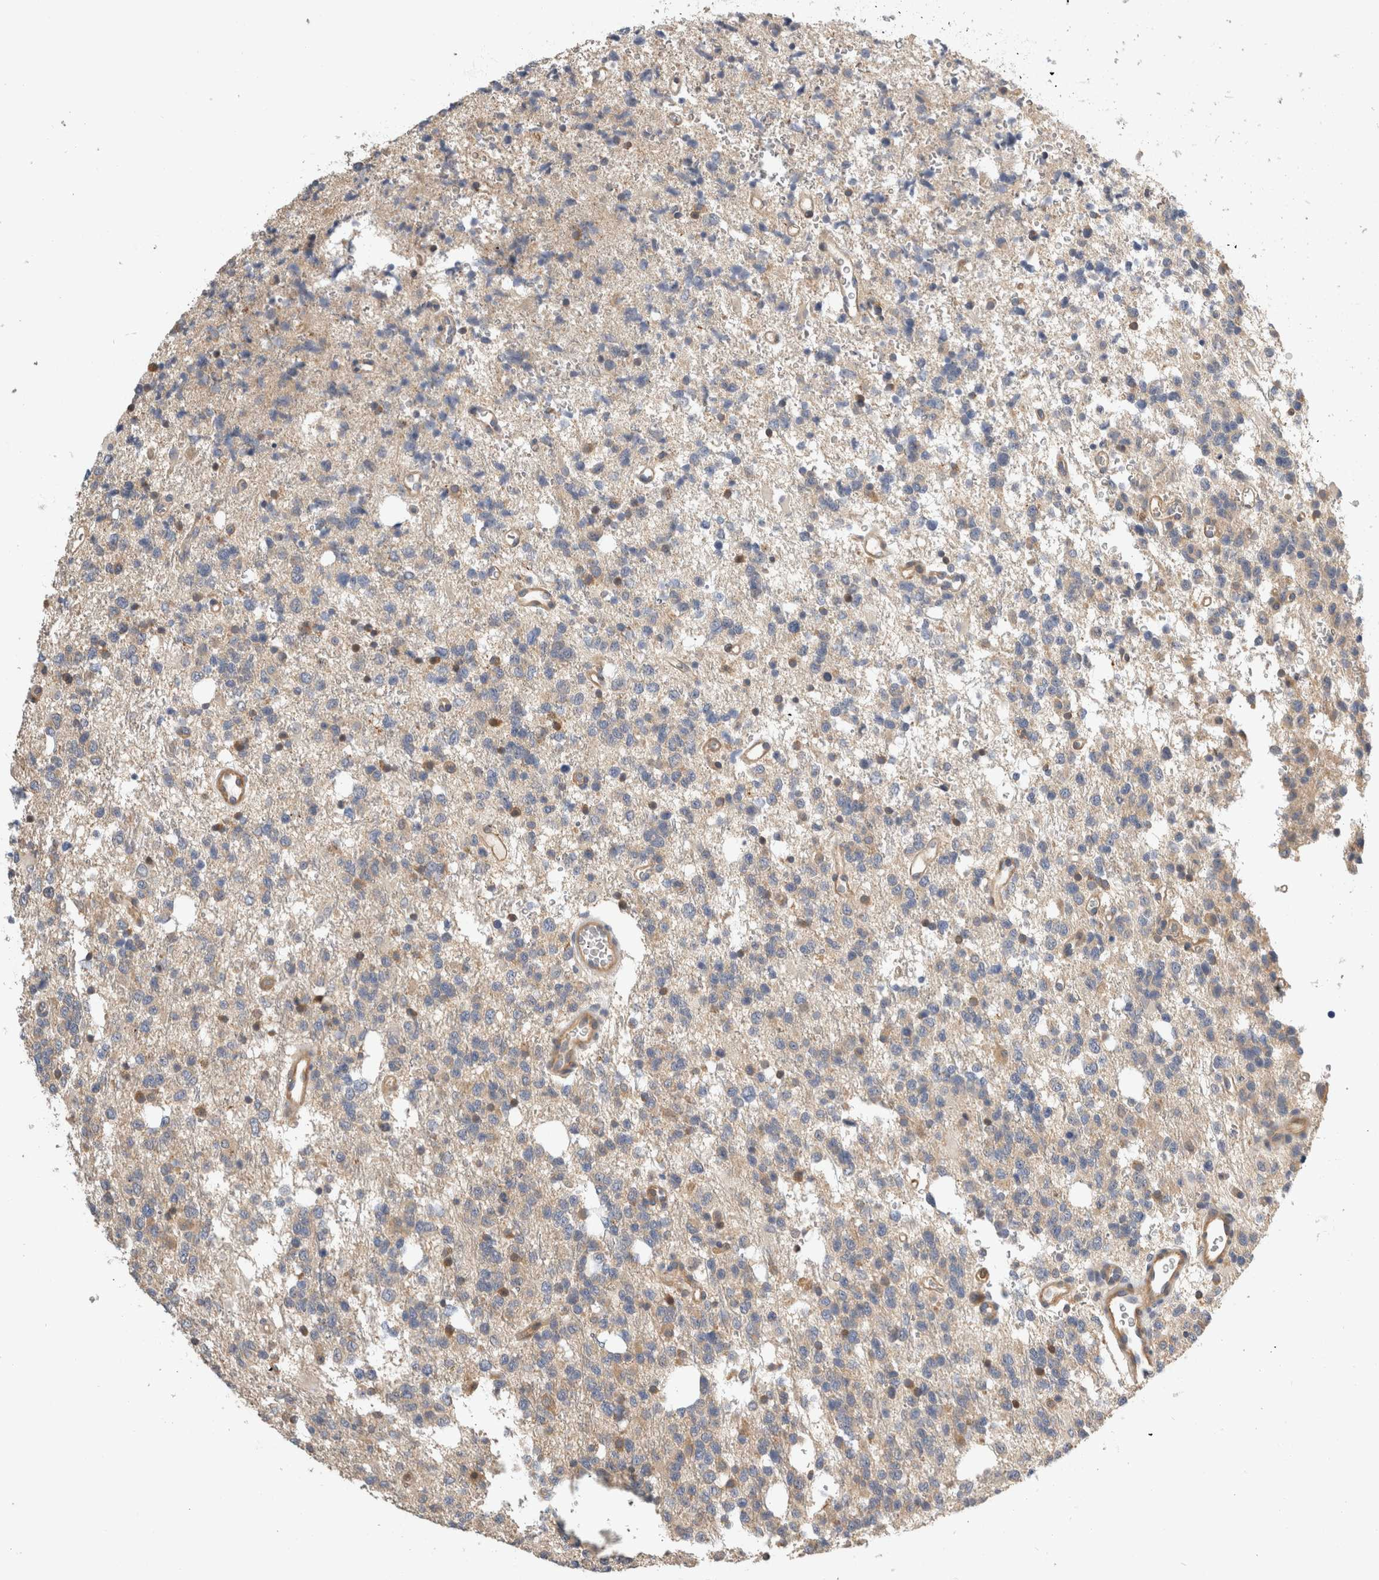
{"staining": {"intensity": "negative", "quantity": "none", "location": "none"}, "tissue": "glioma", "cell_type": "Tumor cells", "image_type": "cancer", "snomed": [{"axis": "morphology", "description": "Glioma, malignant, High grade"}, {"axis": "topography", "description": "Brain"}], "caption": "This is an immunohistochemistry micrograph of human malignant high-grade glioma. There is no positivity in tumor cells.", "gene": "PGM1", "patient": {"sex": "female", "age": 62}}